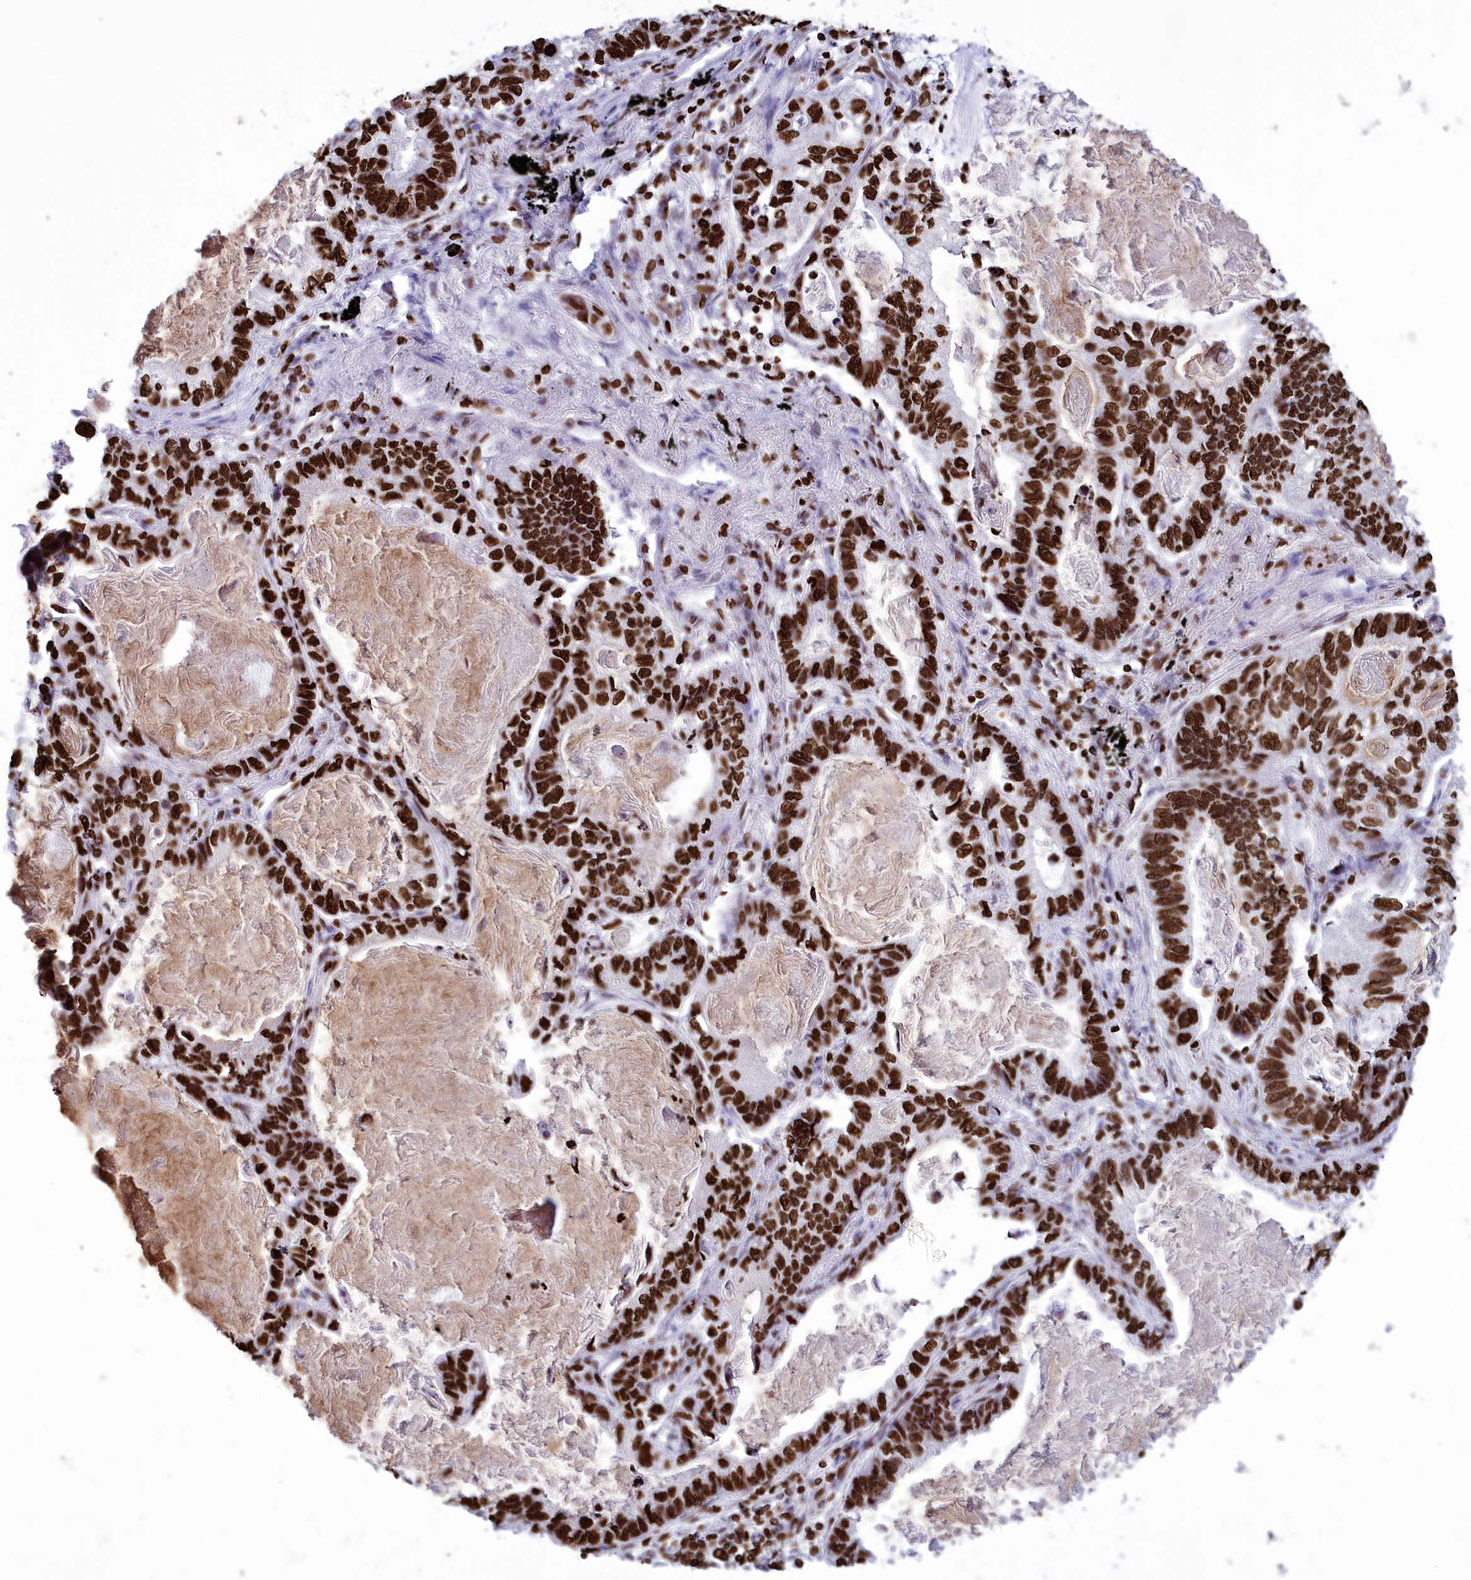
{"staining": {"intensity": "strong", "quantity": ">75%", "location": "nuclear"}, "tissue": "lung cancer", "cell_type": "Tumor cells", "image_type": "cancer", "snomed": [{"axis": "morphology", "description": "Adenocarcinoma, NOS"}, {"axis": "topography", "description": "Lung"}], "caption": "Protein expression analysis of human lung cancer (adenocarcinoma) reveals strong nuclear expression in about >75% of tumor cells.", "gene": "AKAP17A", "patient": {"sex": "male", "age": 67}}